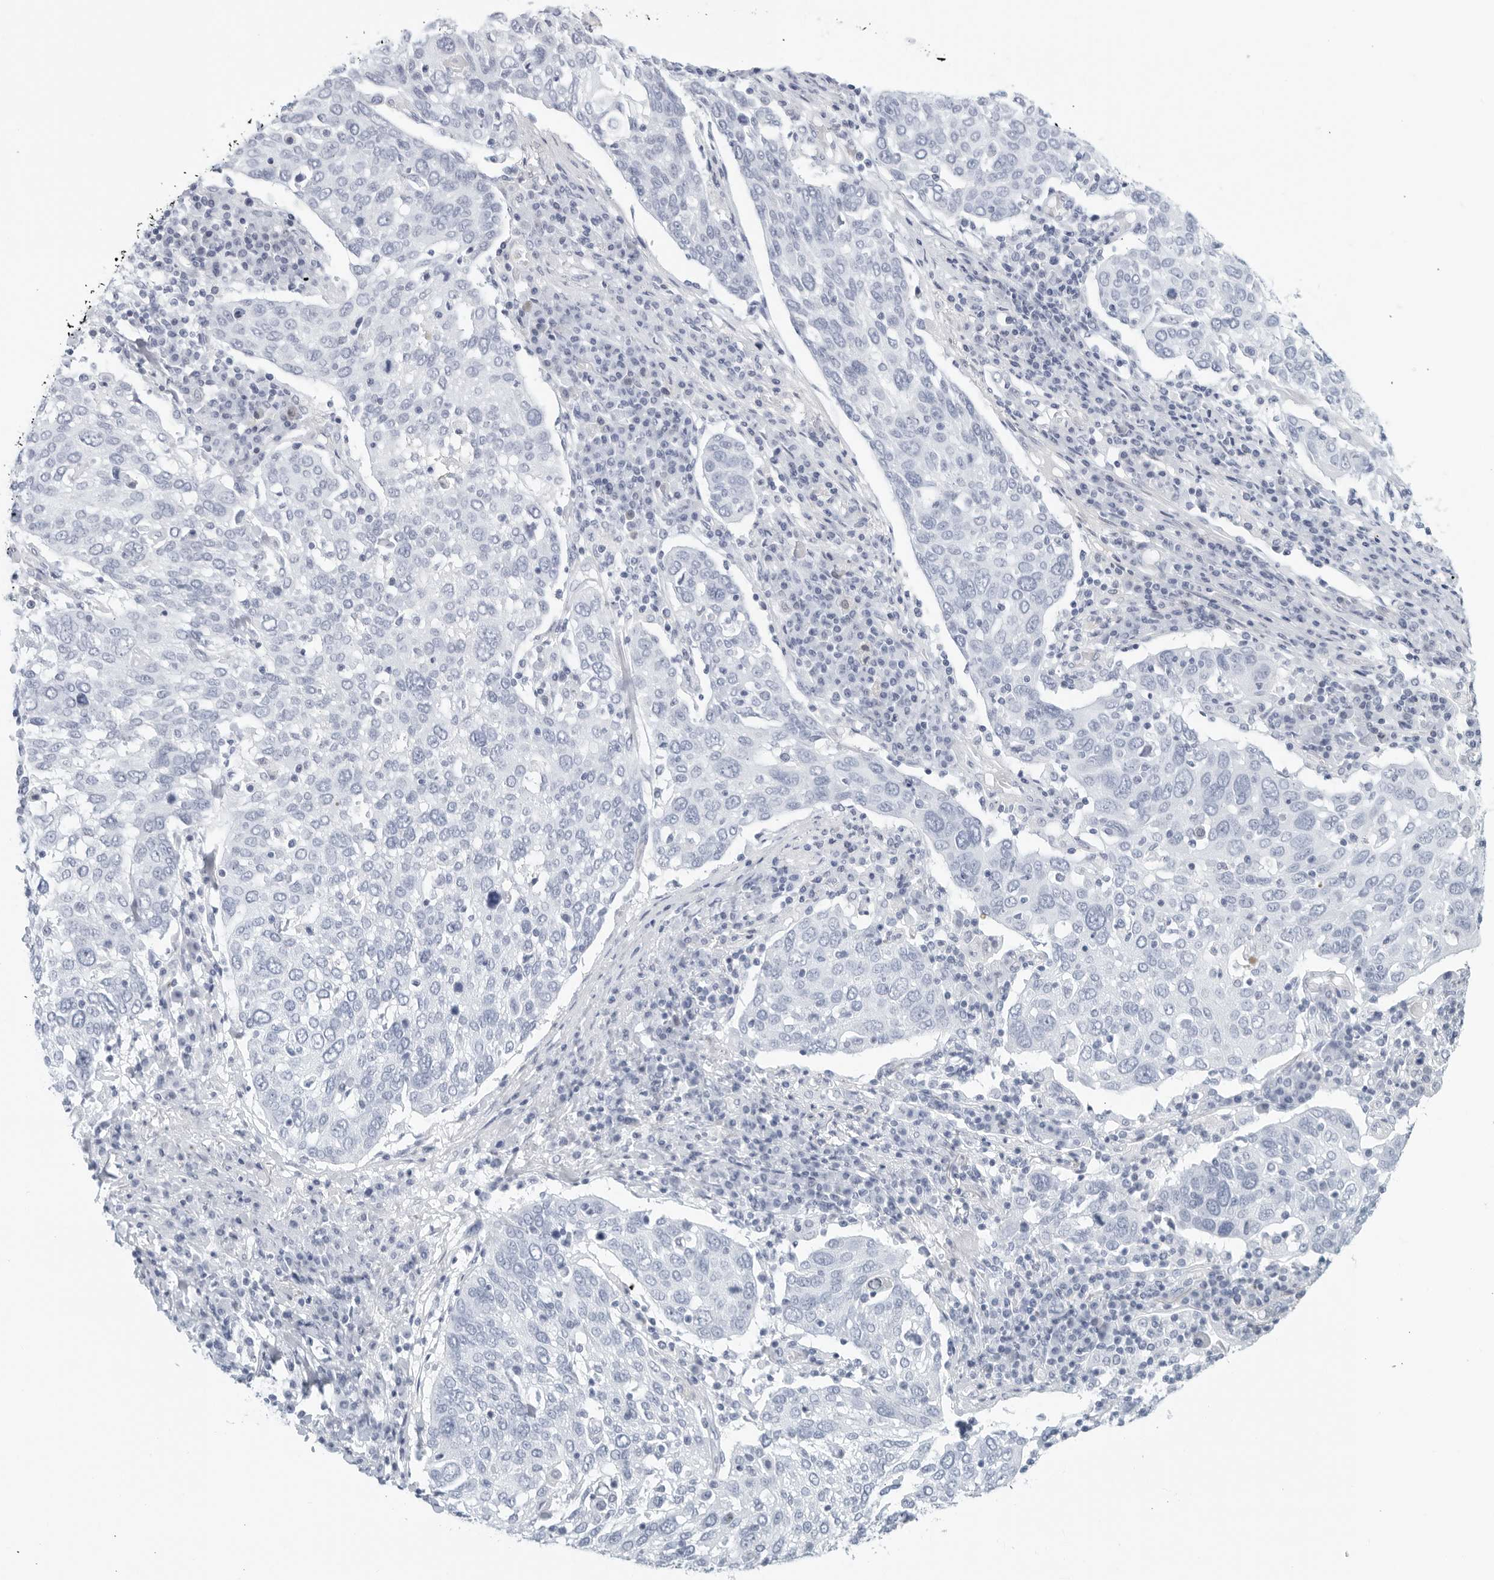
{"staining": {"intensity": "negative", "quantity": "none", "location": "none"}, "tissue": "lung cancer", "cell_type": "Tumor cells", "image_type": "cancer", "snomed": [{"axis": "morphology", "description": "Squamous cell carcinoma, NOS"}, {"axis": "topography", "description": "Lung"}], "caption": "Photomicrograph shows no significant protein expression in tumor cells of lung cancer.", "gene": "FGG", "patient": {"sex": "male", "age": 65}}